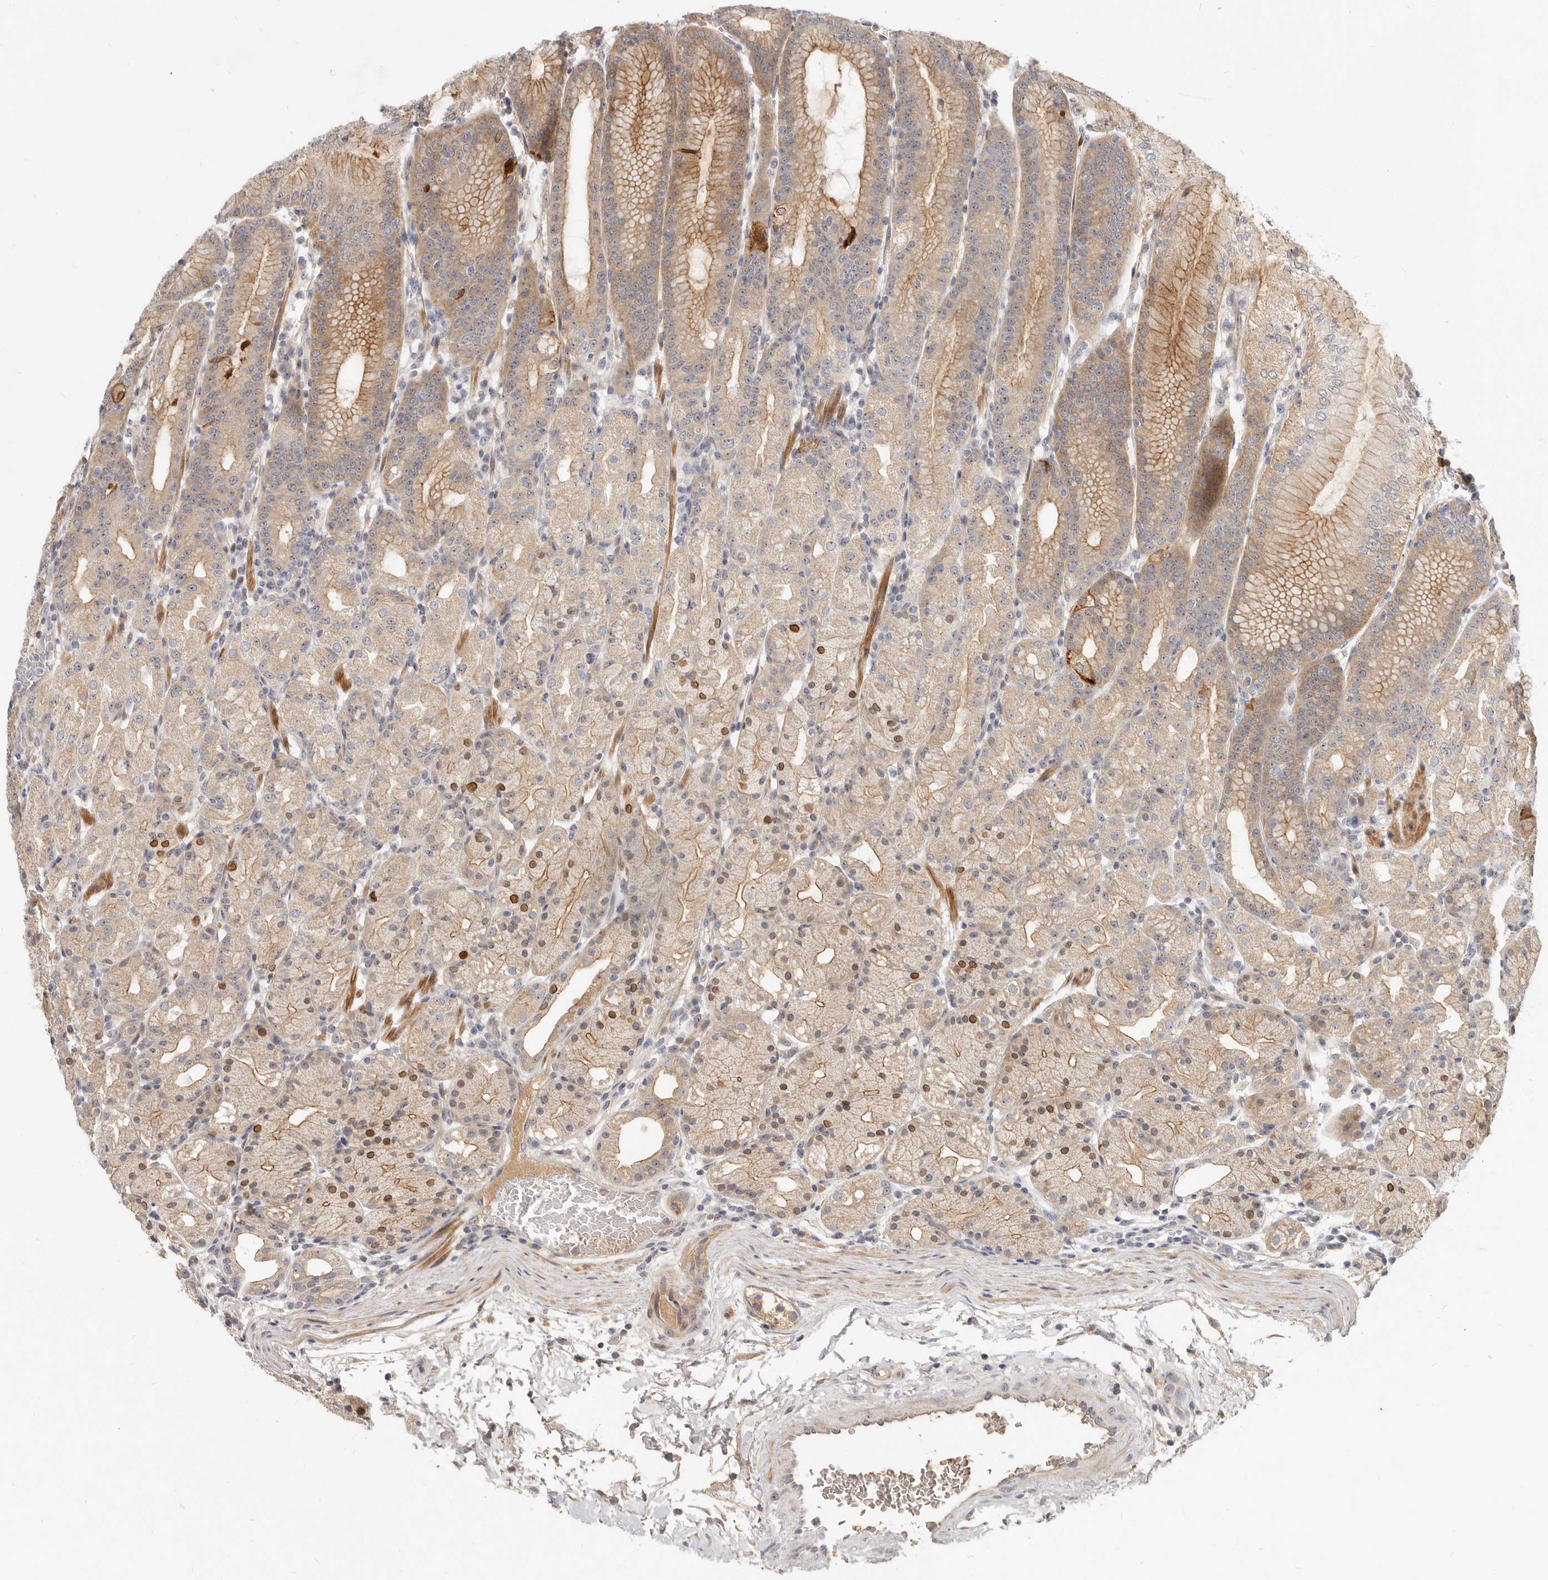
{"staining": {"intensity": "moderate", "quantity": ">75%", "location": "cytoplasmic/membranous,nuclear"}, "tissue": "stomach", "cell_type": "Glandular cells", "image_type": "normal", "snomed": [{"axis": "morphology", "description": "Normal tissue, NOS"}, {"axis": "topography", "description": "Stomach, upper"}], "caption": "Immunohistochemistry of unremarkable stomach exhibits medium levels of moderate cytoplasmic/membranous,nuclear expression in about >75% of glandular cells. (DAB IHC with brightfield microscopy, high magnification).", "gene": "MICALL2", "patient": {"sex": "male", "age": 48}}